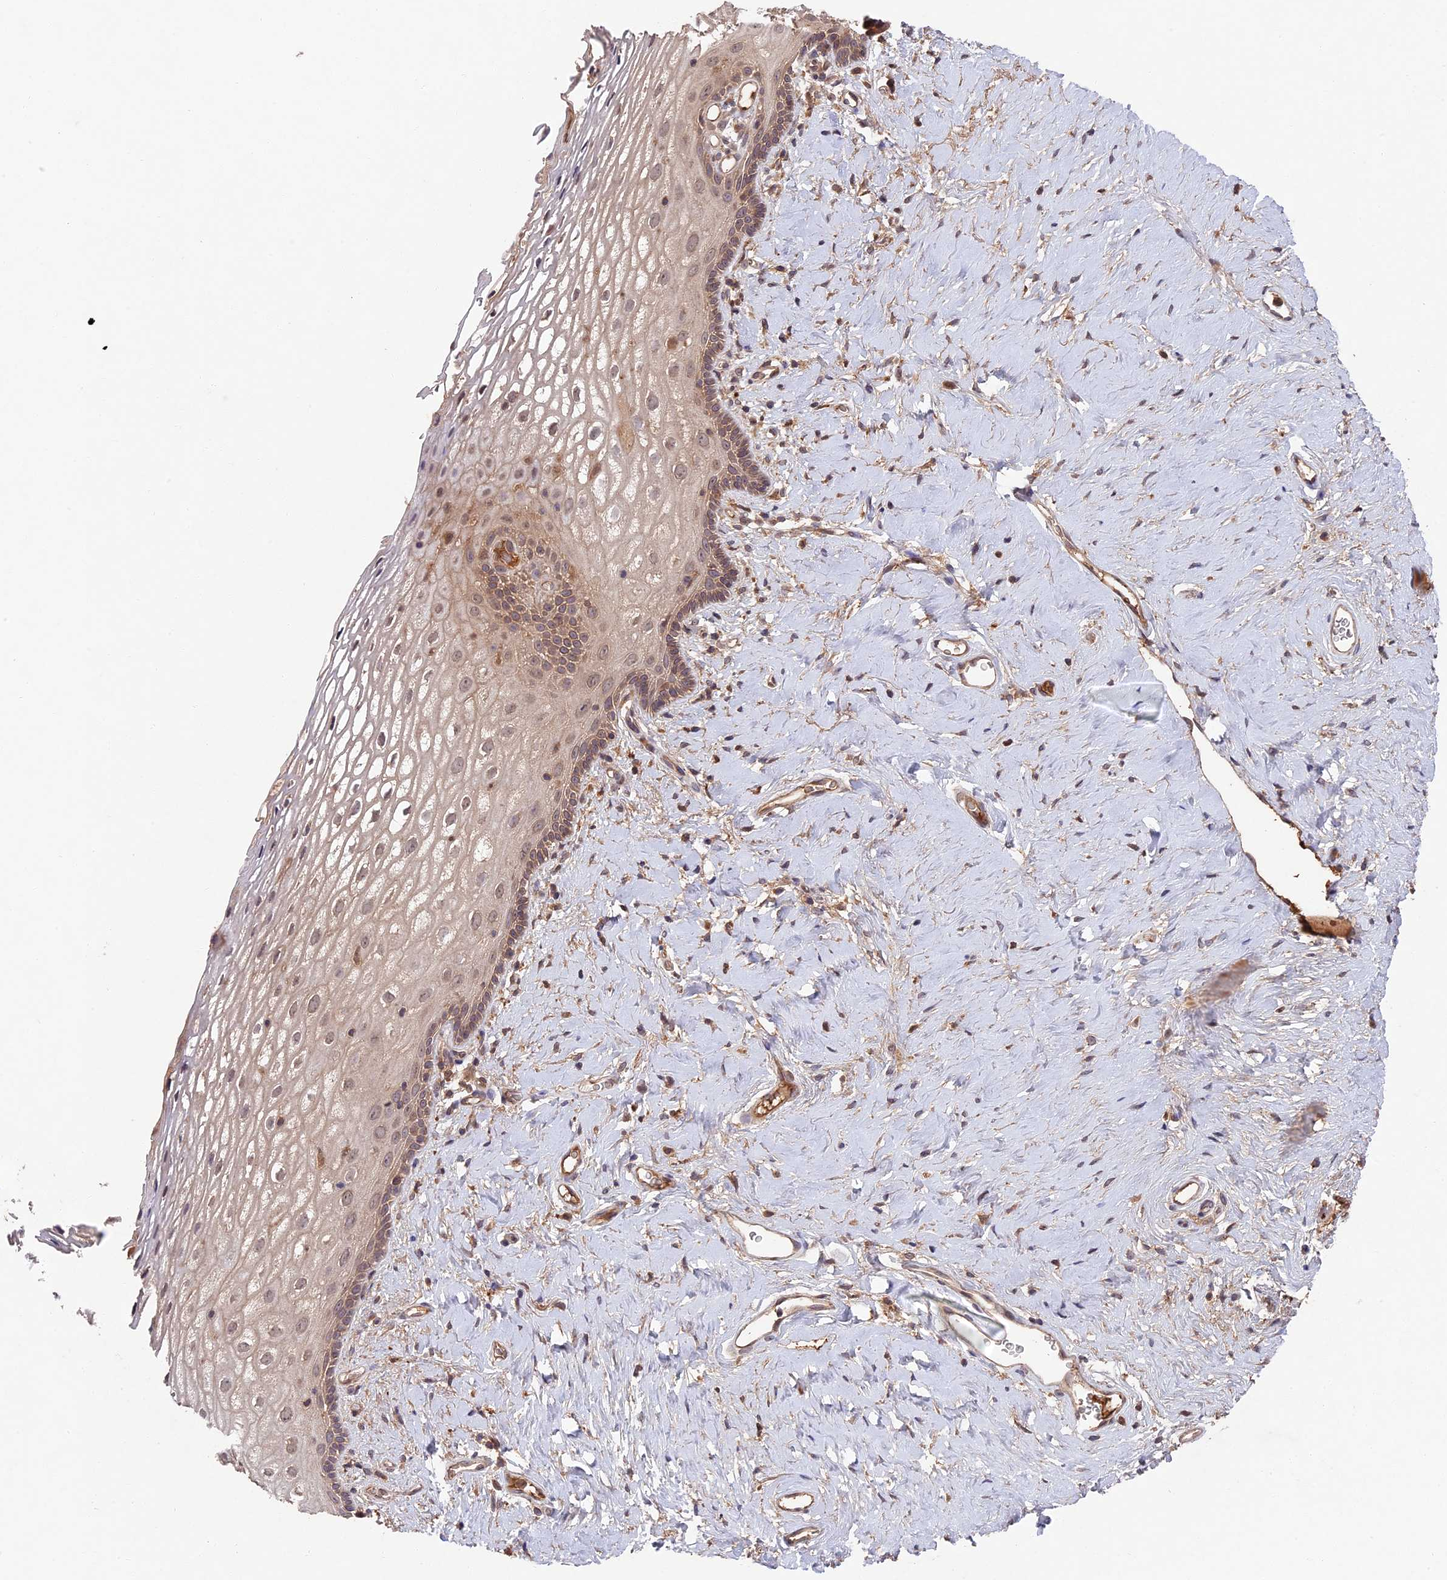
{"staining": {"intensity": "moderate", "quantity": "25%-75%", "location": "cytoplasmic/membranous"}, "tissue": "vagina", "cell_type": "Squamous epithelial cells", "image_type": "normal", "snomed": [{"axis": "morphology", "description": "Normal tissue, NOS"}, {"axis": "morphology", "description": "Adenocarcinoma, NOS"}, {"axis": "topography", "description": "Rectum"}, {"axis": "topography", "description": "Vagina"}], "caption": "The immunohistochemical stain labels moderate cytoplasmic/membranous staining in squamous epithelial cells of normal vagina. Nuclei are stained in blue.", "gene": "CHAC1", "patient": {"sex": "female", "age": 71}}